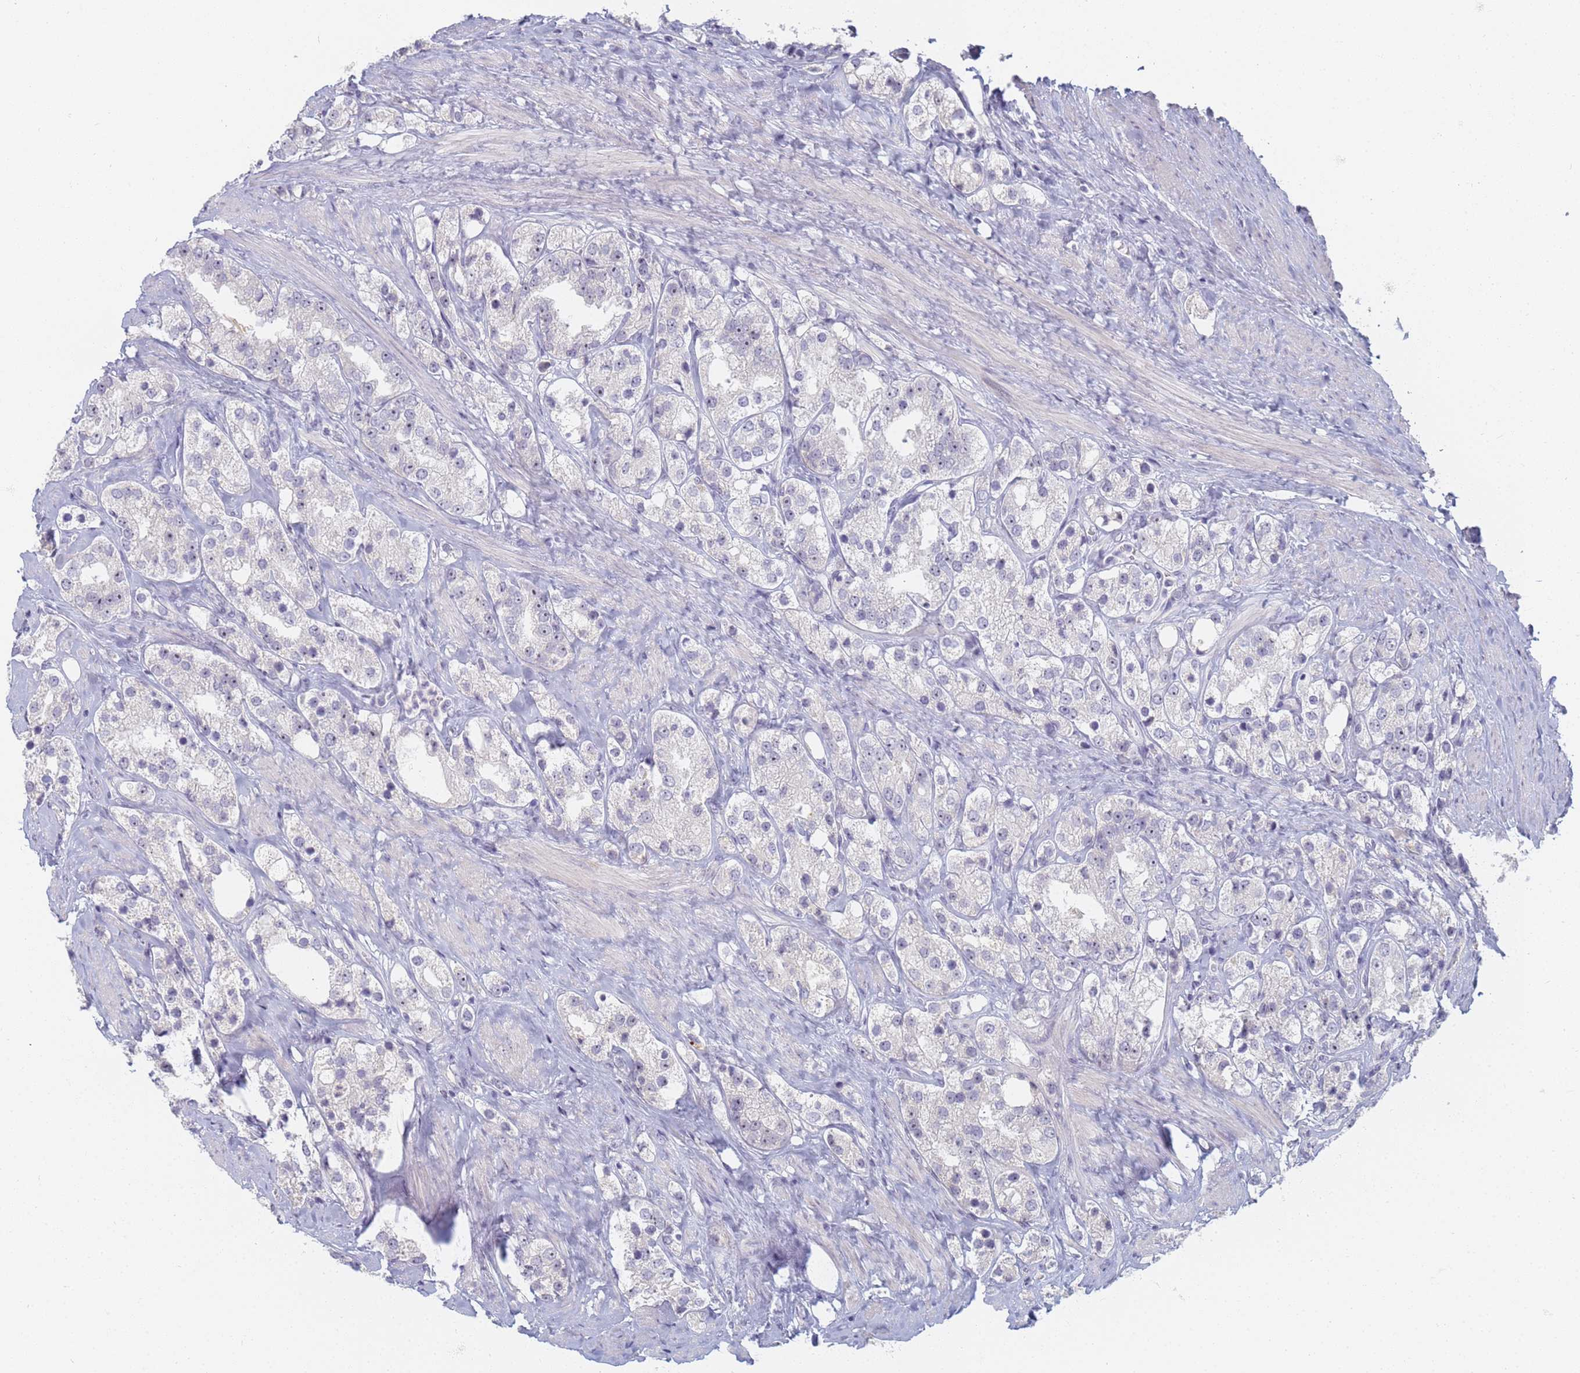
{"staining": {"intensity": "negative", "quantity": "none", "location": "none"}, "tissue": "prostate cancer", "cell_type": "Tumor cells", "image_type": "cancer", "snomed": [{"axis": "morphology", "description": "Adenocarcinoma, NOS"}, {"axis": "topography", "description": "Prostate"}], "caption": "High magnification brightfield microscopy of adenocarcinoma (prostate) stained with DAB (brown) and counterstained with hematoxylin (blue): tumor cells show no significant staining.", "gene": "SLC38A9", "patient": {"sex": "male", "age": 79}}